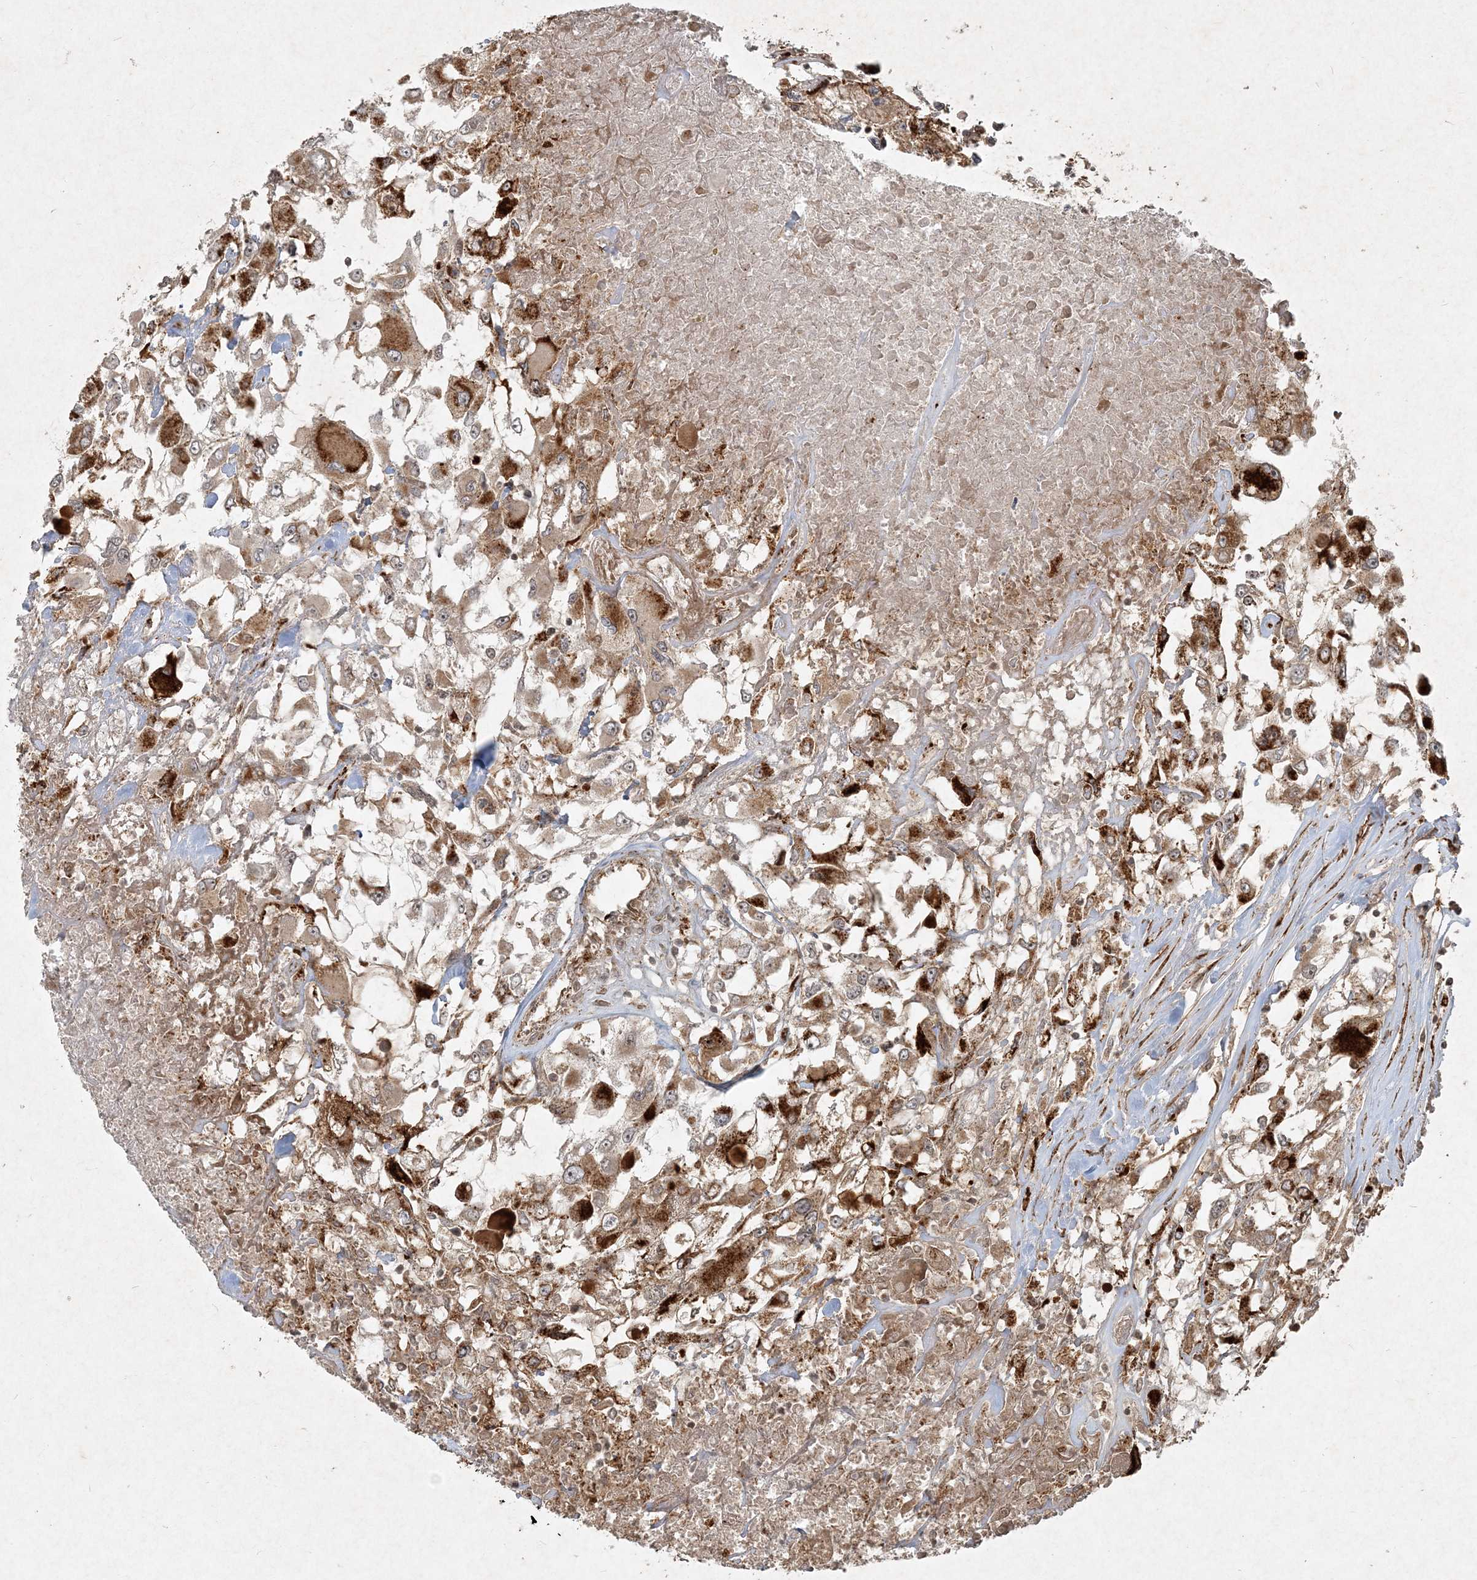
{"staining": {"intensity": "moderate", "quantity": ">75%", "location": "cytoplasmic/membranous"}, "tissue": "renal cancer", "cell_type": "Tumor cells", "image_type": "cancer", "snomed": [{"axis": "morphology", "description": "Adenocarcinoma, NOS"}, {"axis": "topography", "description": "Kidney"}], "caption": "Immunohistochemistry (IHC) staining of adenocarcinoma (renal), which demonstrates medium levels of moderate cytoplasmic/membranous positivity in approximately >75% of tumor cells indicating moderate cytoplasmic/membranous protein expression. The staining was performed using DAB (brown) for protein detection and nuclei were counterstained in hematoxylin (blue).", "gene": "NARS1", "patient": {"sex": "female", "age": 52}}